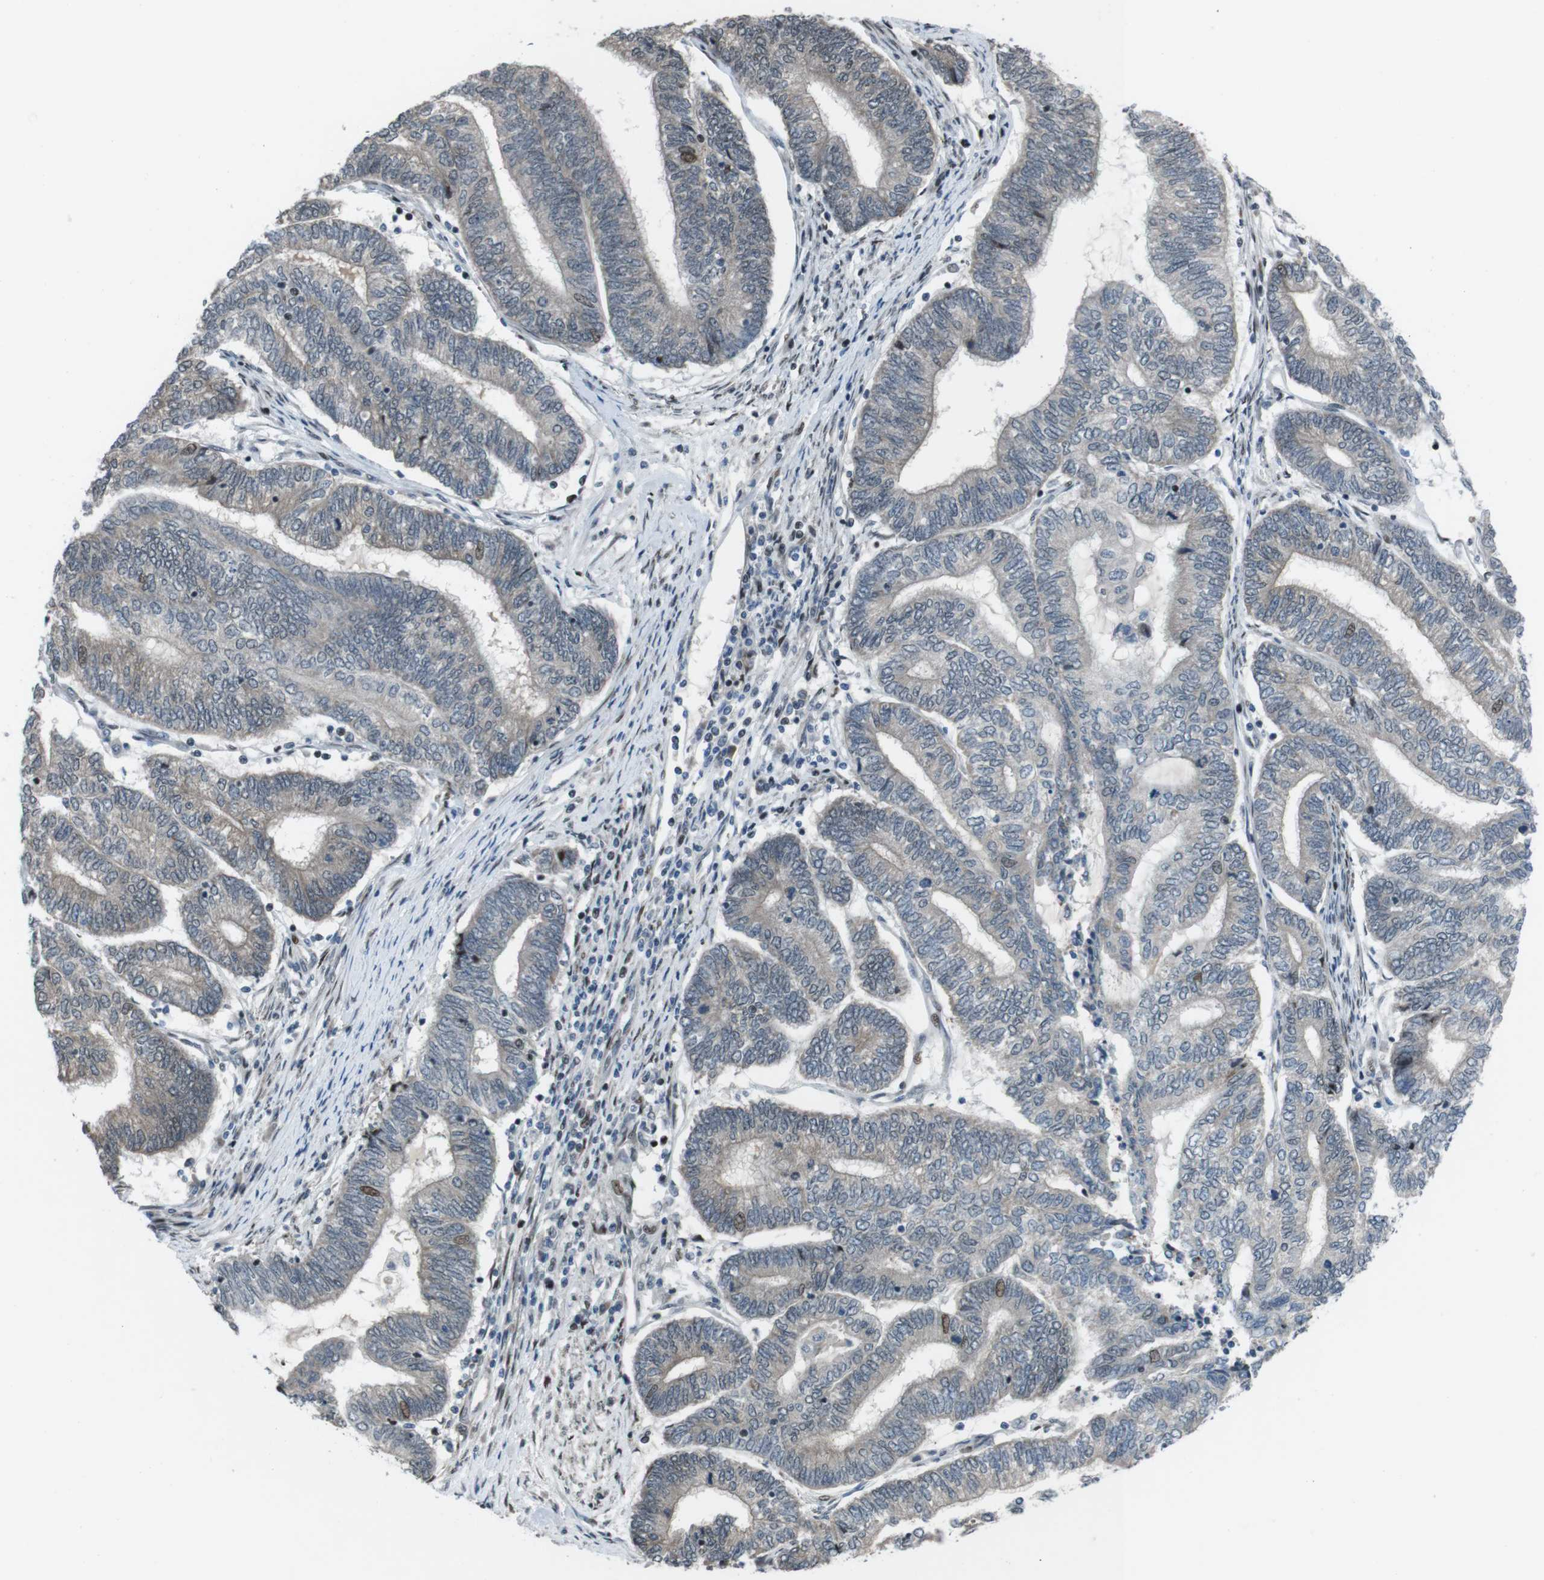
{"staining": {"intensity": "moderate", "quantity": "<25%", "location": "nuclear"}, "tissue": "endometrial cancer", "cell_type": "Tumor cells", "image_type": "cancer", "snomed": [{"axis": "morphology", "description": "Adenocarcinoma, NOS"}, {"axis": "topography", "description": "Uterus"}, {"axis": "topography", "description": "Endometrium"}], "caption": "The photomicrograph displays a brown stain indicating the presence of a protein in the nuclear of tumor cells in adenocarcinoma (endometrial).", "gene": "PBRM1", "patient": {"sex": "female", "age": 70}}